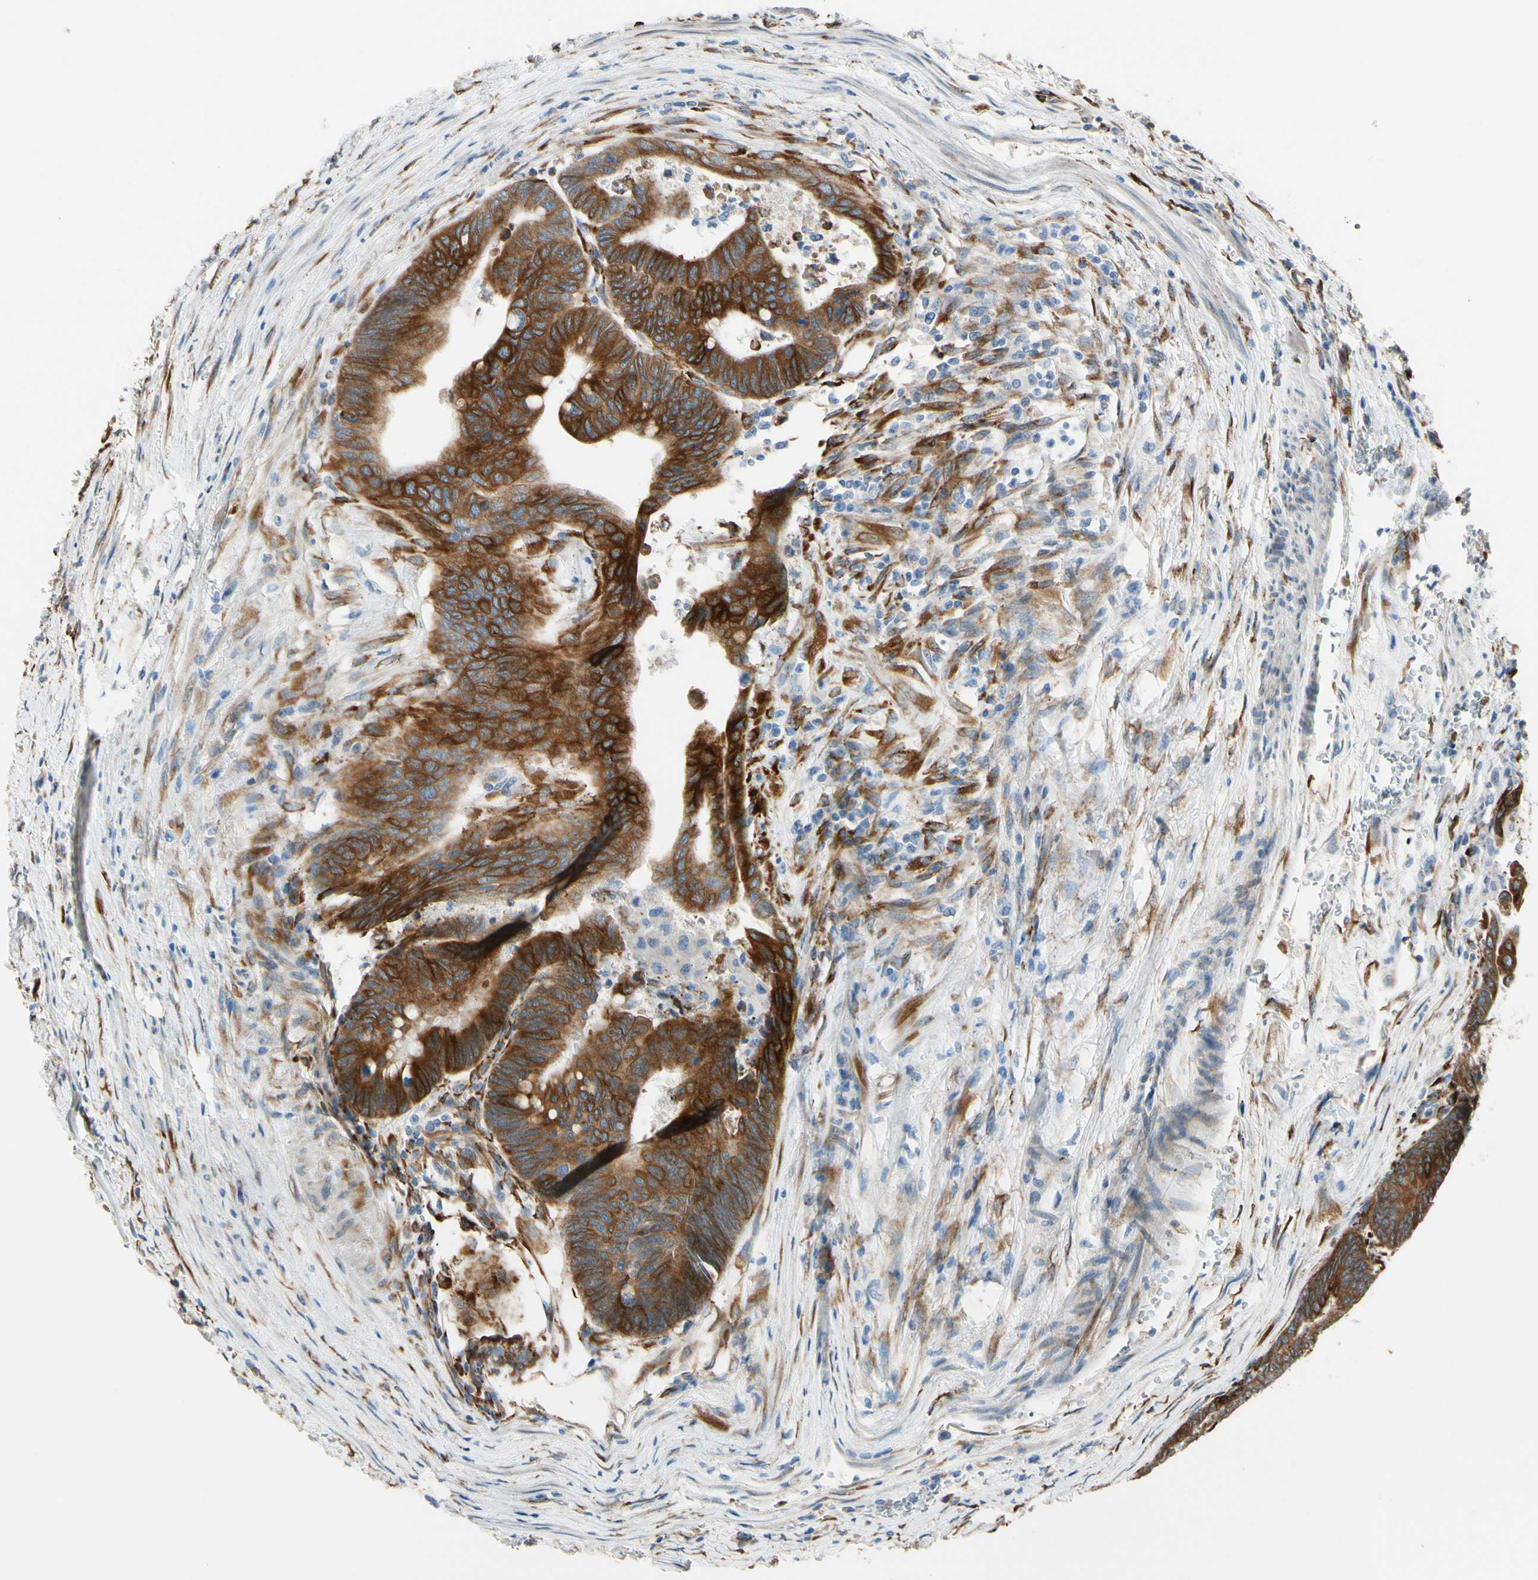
{"staining": {"intensity": "strong", "quantity": ">75%", "location": "cytoplasmic/membranous"}, "tissue": "colorectal cancer", "cell_type": "Tumor cells", "image_type": "cancer", "snomed": [{"axis": "morphology", "description": "Normal tissue, NOS"}, {"axis": "morphology", "description": "Adenocarcinoma, NOS"}, {"axis": "topography", "description": "Rectum"}, {"axis": "topography", "description": "Peripheral nerve tissue"}], "caption": "Colorectal cancer (adenocarcinoma) stained for a protein exhibits strong cytoplasmic/membranous positivity in tumor cells. (DAB IHC, brown staining for protein, blue staining for nuclei).", "gene": "FKBP7", "patient": {"sex": "male", "age": 92}}